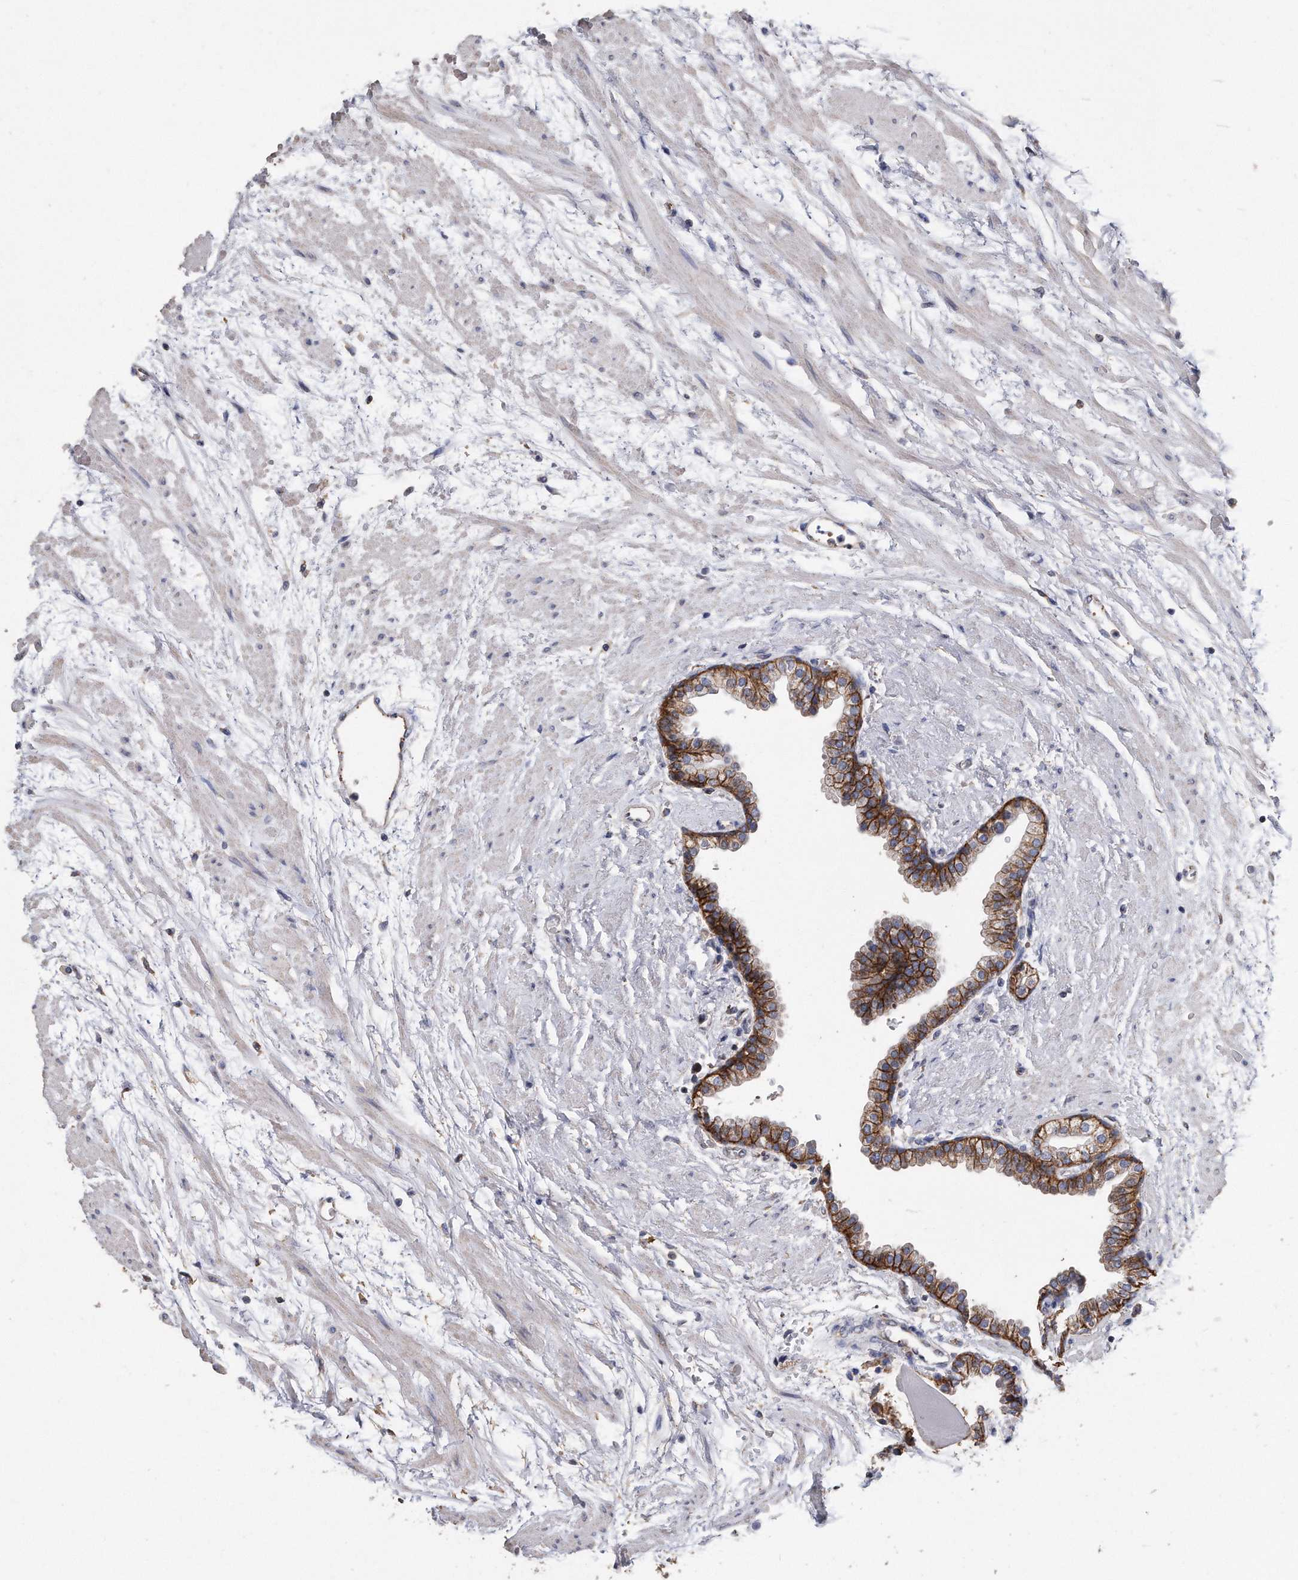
{"staining": {"intensity": "moderate", "quantity": ">75%", "location": "cytoplasmic/membranous"}, "tissue": "prostate", "cell_type": "Glandular cells", "image_type": "normal", "snomed": [{"axis": "morphology", "description": "Normal tissue, NOS"}, {"axis": "topography", "description": "Prostate"}], "caption": "Glandular cells display moderate cytoplasmic/membranous positivity in about >75% of cells in benign prostate. The staining was performed using DAB (3,3'-diaminobenzidine) to visualize the protein expression in brown, while the nuclei were stained in blue with hematoxylin (Magnification: 20x).", "gene": "CDCP1", "patient": {"sex": "male", "age": 48}}